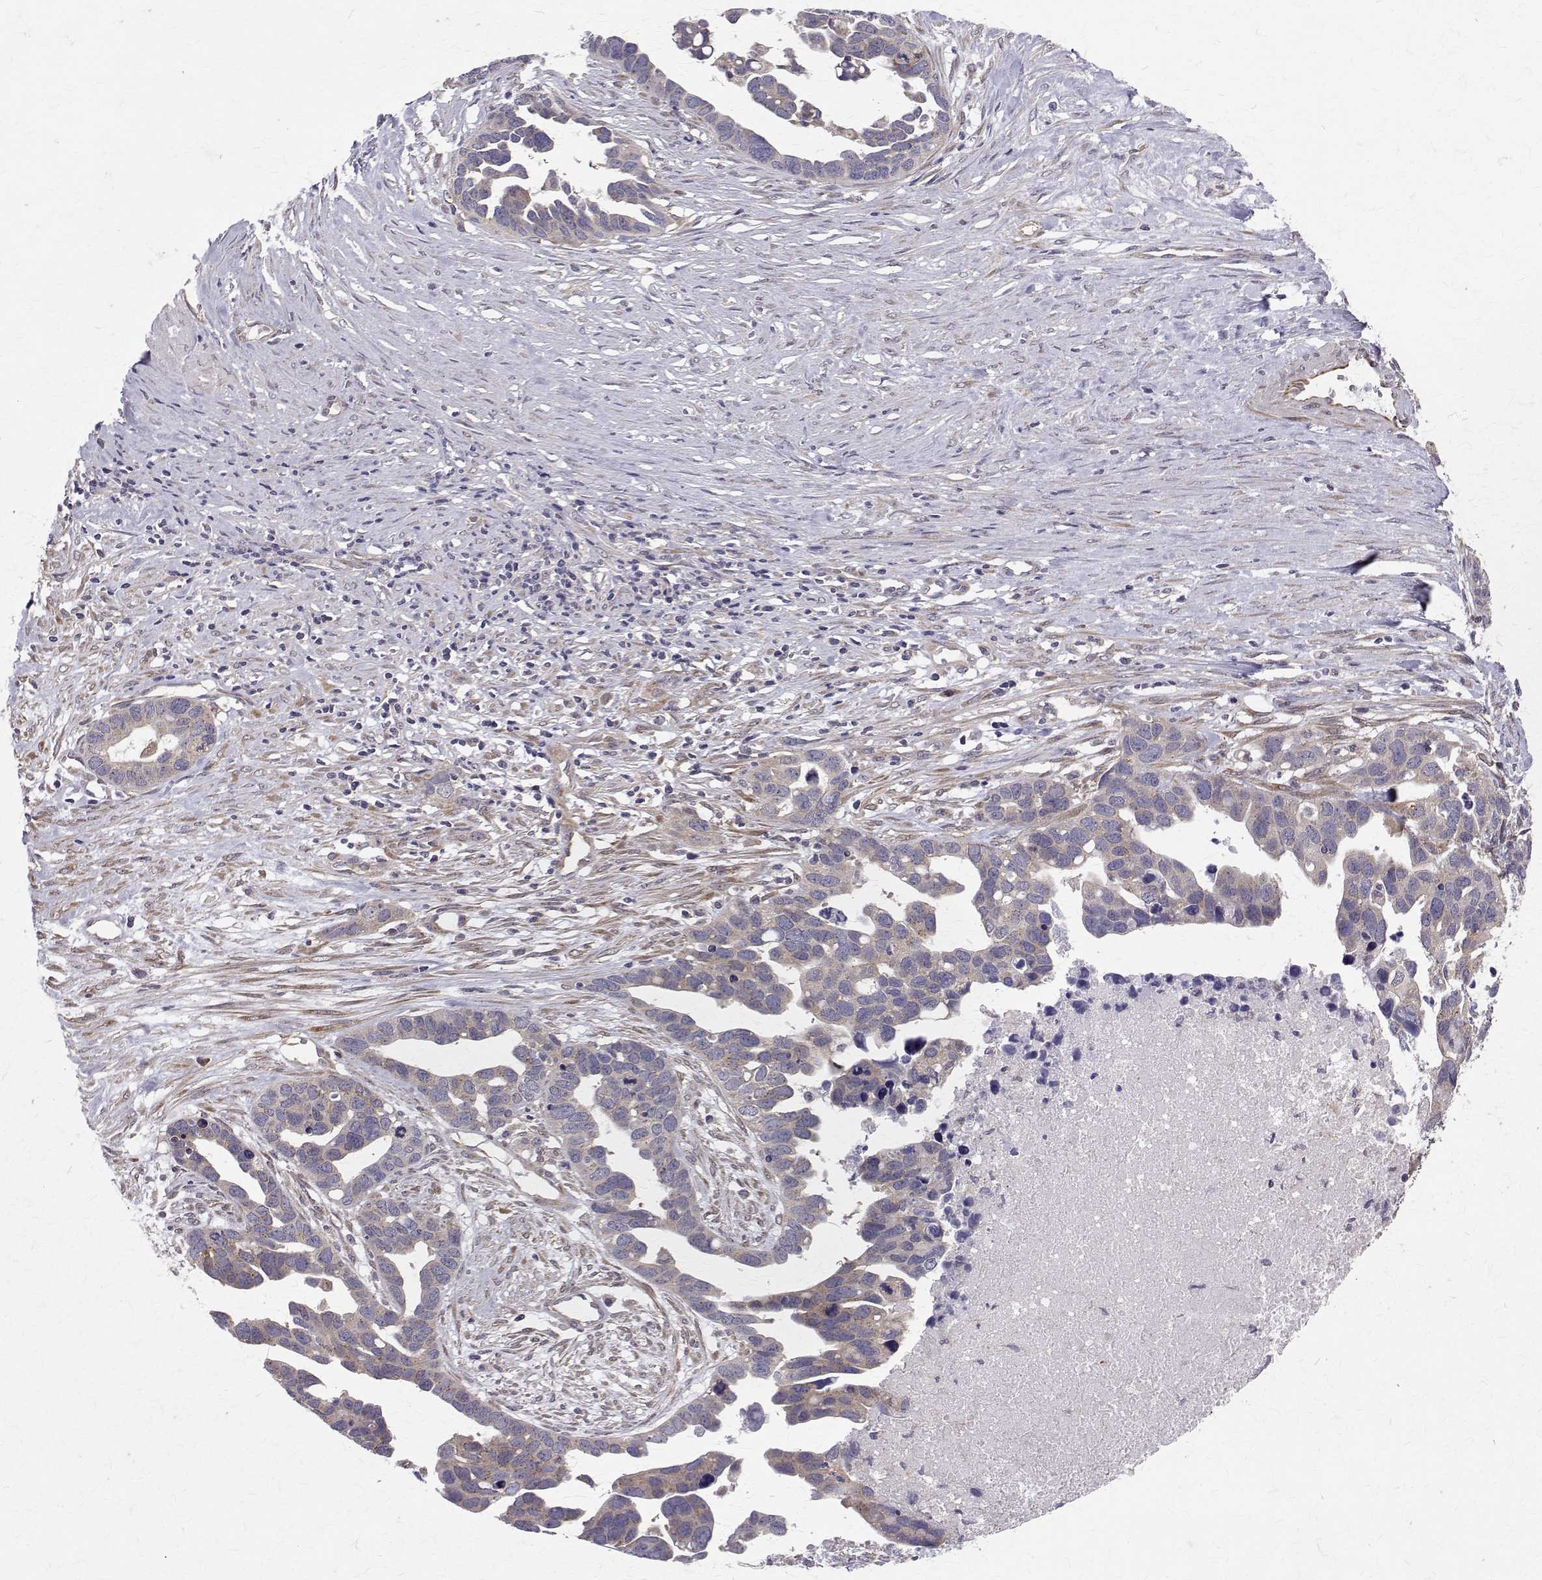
{"staining": {"intensity": "negative", "quantity": "none", "location": "none"}, "tissue": "ovarian cancer", "cell_type": "Tumor cells", "image_type": "cancer", "snomed": [{"axis": "morphology", "description": "Cystadenocarcinoma, serous, NOS"}, {"axis": "topography", "description": "Ovary"}], "caption": "The immunohistochemistry (IHC) histopathology image has no significant staining in tumor cells of ovarian cancer (serous cystadenocarcinoma) tissue.", "gene": "ARFGAP1", "patient": {"sex": "female", "age": 54}}